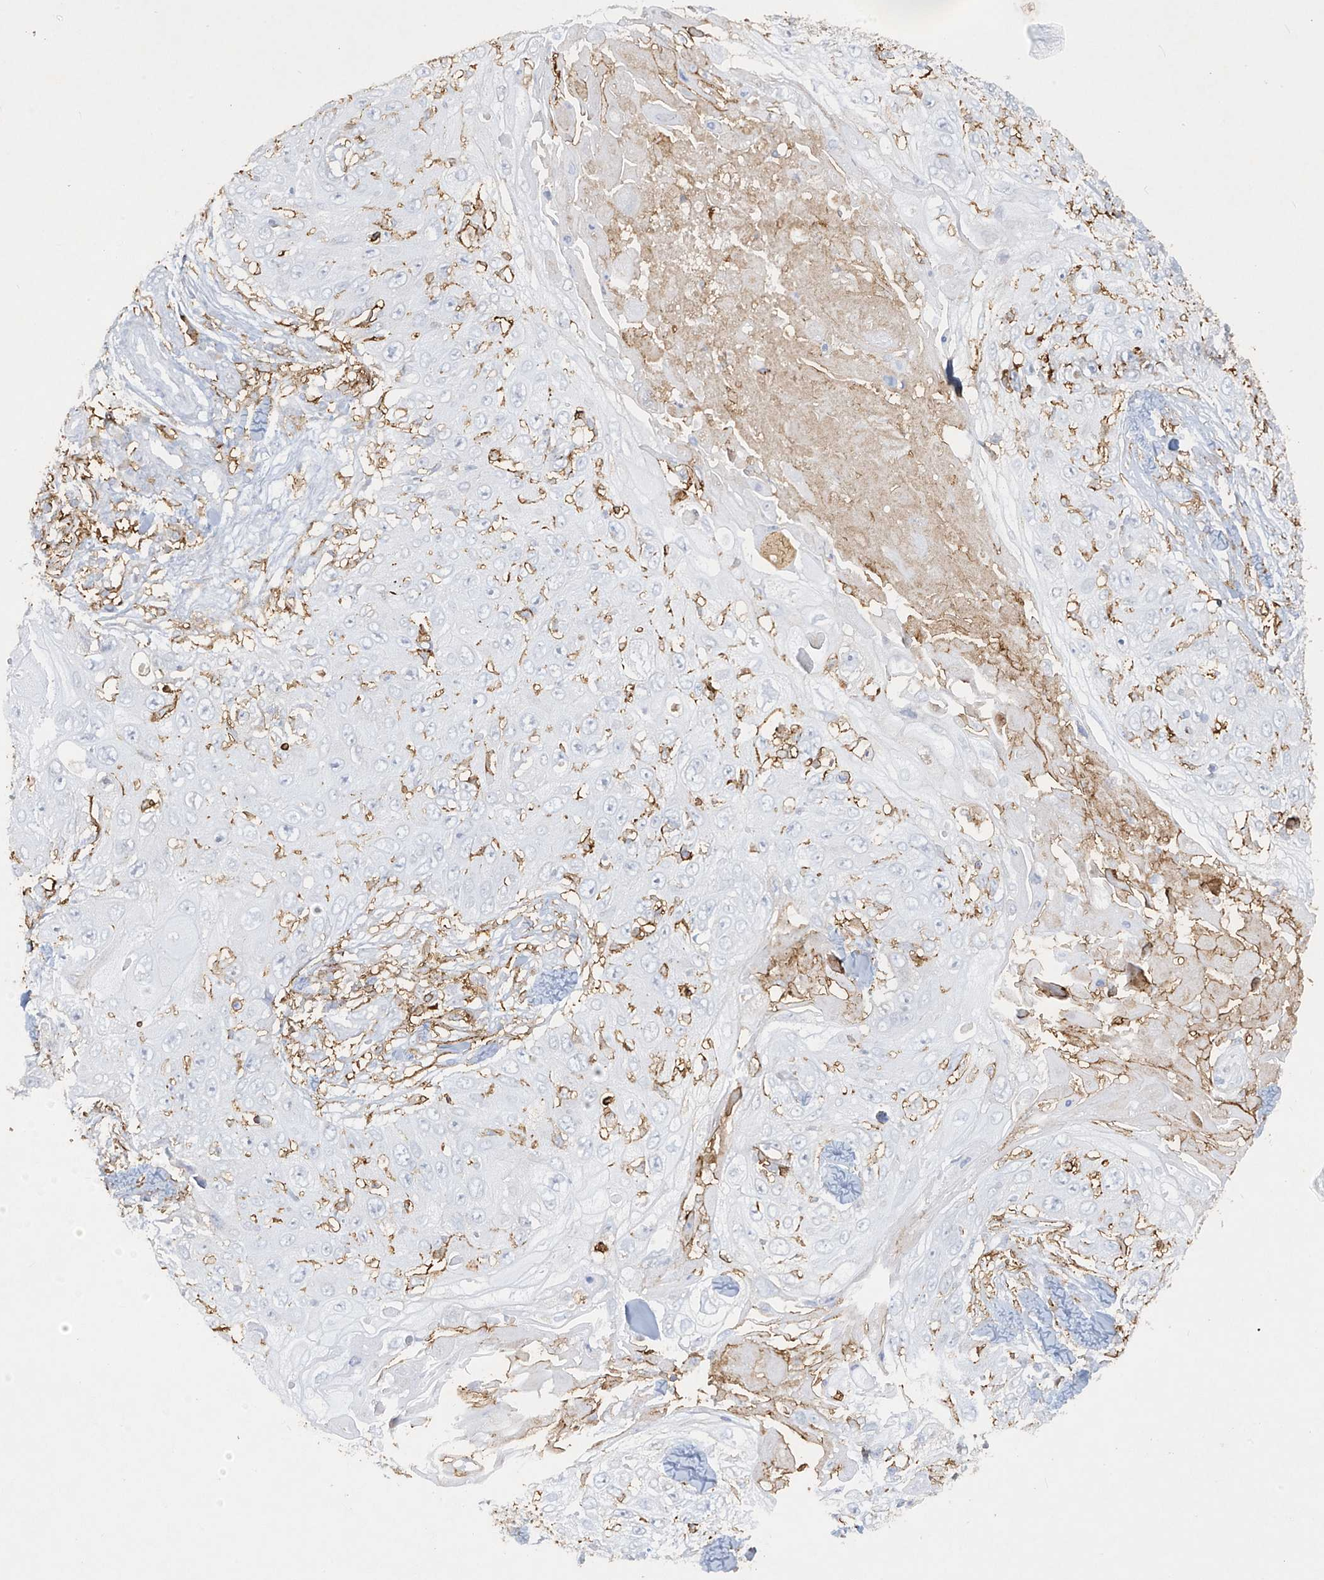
{"staining": {"intensity": "negative", "quantity": "none", "location": "none"}, "tissue": "skin cancer", "cell_type": "Tumor cells", "image_type": "cancer", "snomed": [{"axis": "morphology", "description": "Squamous cell carcinoma, NOS"}, {"axis": "topography", "description": "Skin"}], "caption": "A micrograph of human skin cancer is negative for staining in tumor cells.", "gene": "FCGR3A", "patient": {"sex": "male", "age": 86}}